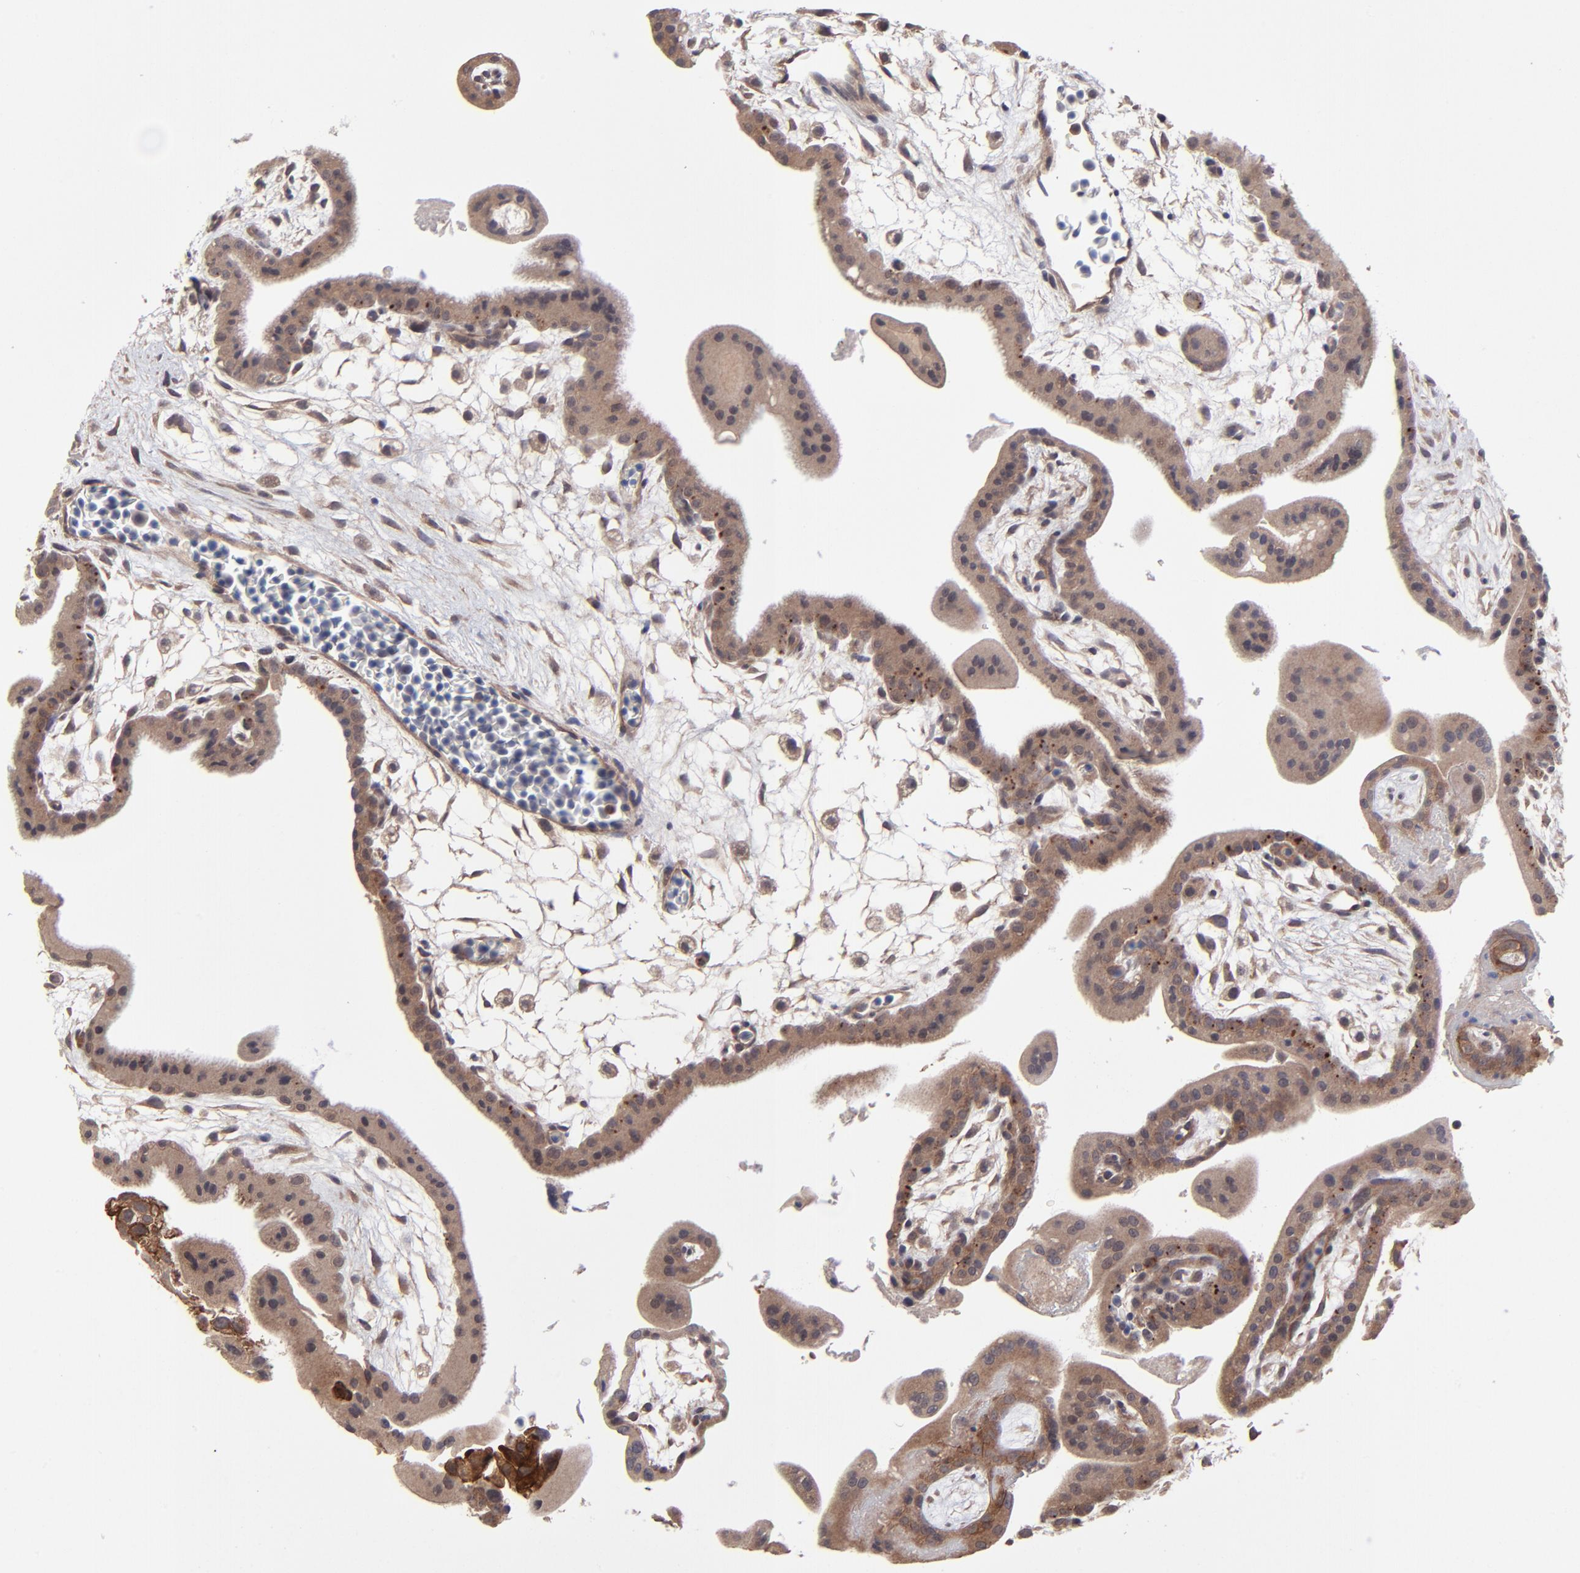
{"staining": {"intensity": "moderate", "quantity": ">75%", "location": "cytoplasmic/membranous"}, "tissue": "placenta", "cell_type": "Decidual cells", "image_type": "normal", "snomed": [{"axis": "morphology", "description": "Normal tissue, NOS"}, {"axis": "topography", "description": "Placenta"}], "caption": "Moderate cytoplasmic/membranous protein positivity is seen in approximately >75% of decidual cells in placenta. The staining was performed using DAB (3,3'-diaminobenzidine), with brown indicating positive protein expression. Nuclei are stained blue with hematoxylin.", "gene": "ZNF780A", "patient": {"sex": "female", "age": 35}}